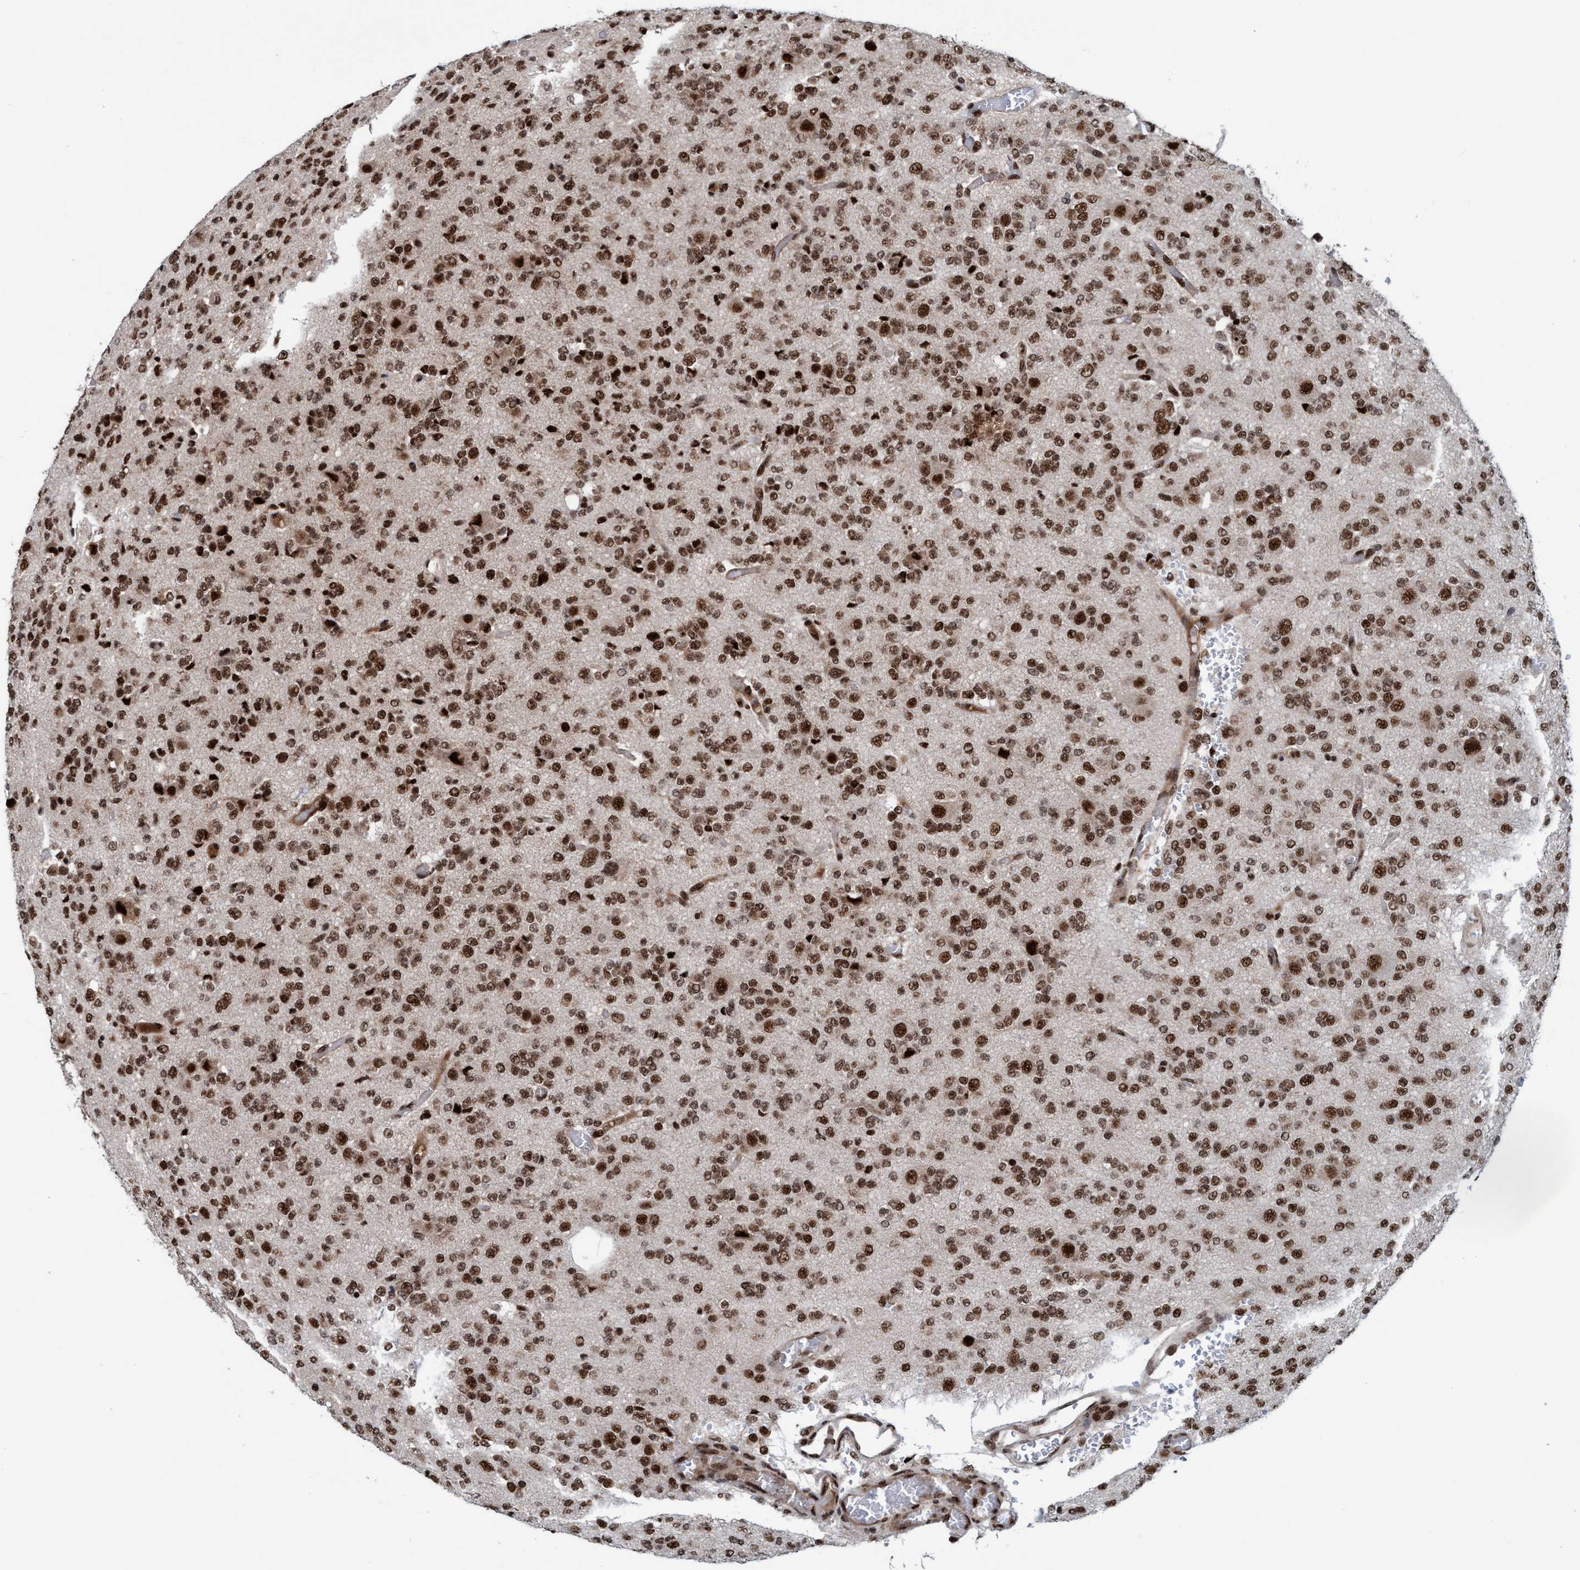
{"staining": {"intensity": "strong", "quantity": ">75%", "location": "nuclear"}, "tissue": "glioma", "cell_type": "Tumor cells", "image_type": "cancer", "snomed": [{"axis": "morphology", "description": "Glioma, malignant, Low grade"}, {"axis": "topography", "description": "Brain"}], "caption": "Low-grade glioma (malignant) tissue shows strong nuclear positivity in approximately >75% of tumor cells, visualized by immunohistochemistry.", "gene": "TOPBP1", "patient": {"sex": "male", "age": 38}}